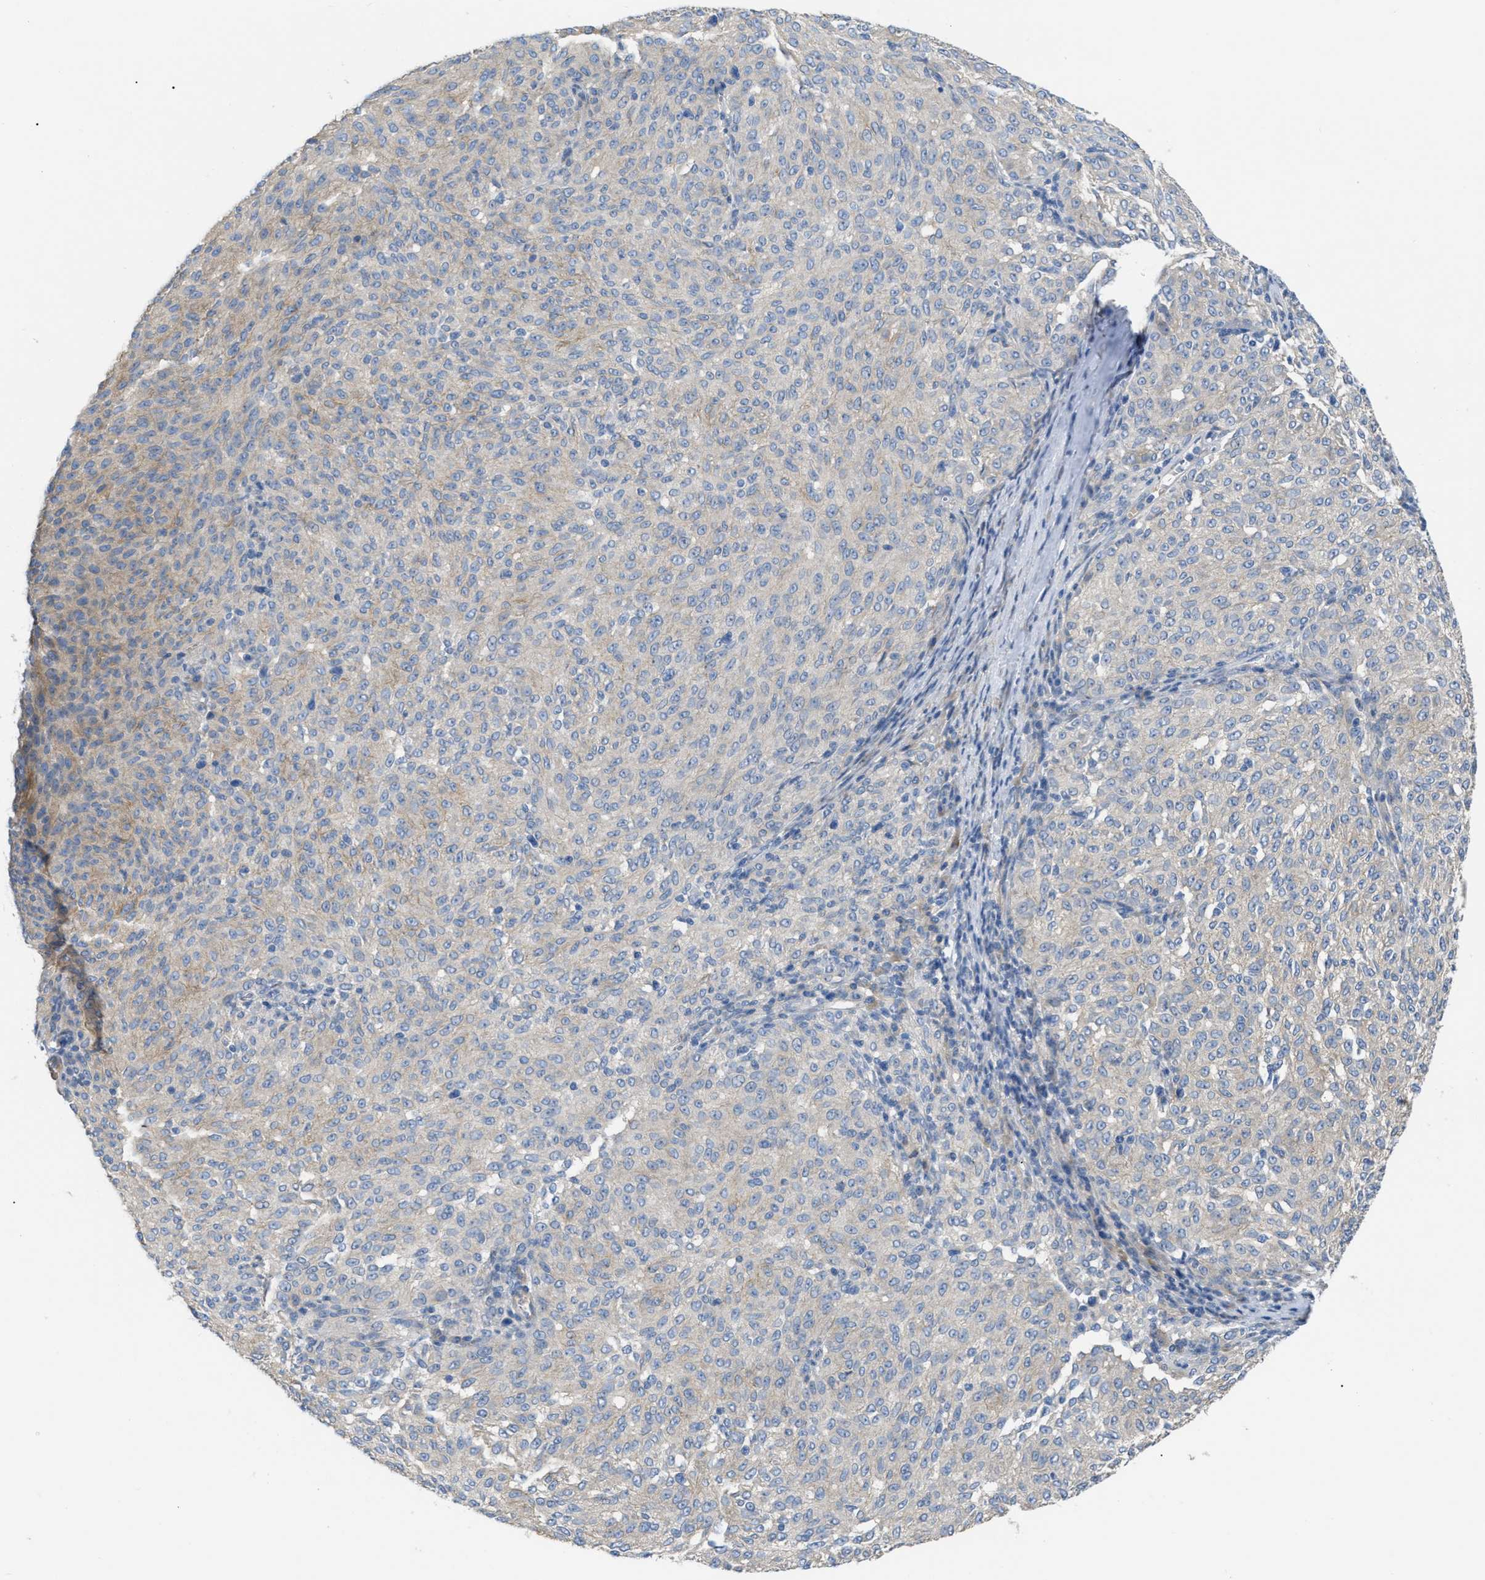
{"staining": {"intensity": "negative", "quantity": "none", "location": "none"}, "tissue": "melanoma", "cell_type": "Tumor cells", "image_type": "cancer", "snomed": [{"axis": "morphology", "description": "Malignant melanoma, NOS"}, {"axis": "topography", "description": "Skin"}], "caption": "Image shows no protein positivity in tumor cells of melanoma tissue. (Immunohistochemistry (ihc), brightfield microscopy, high magnification).", "gene": "DHX58", "patient": {"sex": "female", "age": 72}}